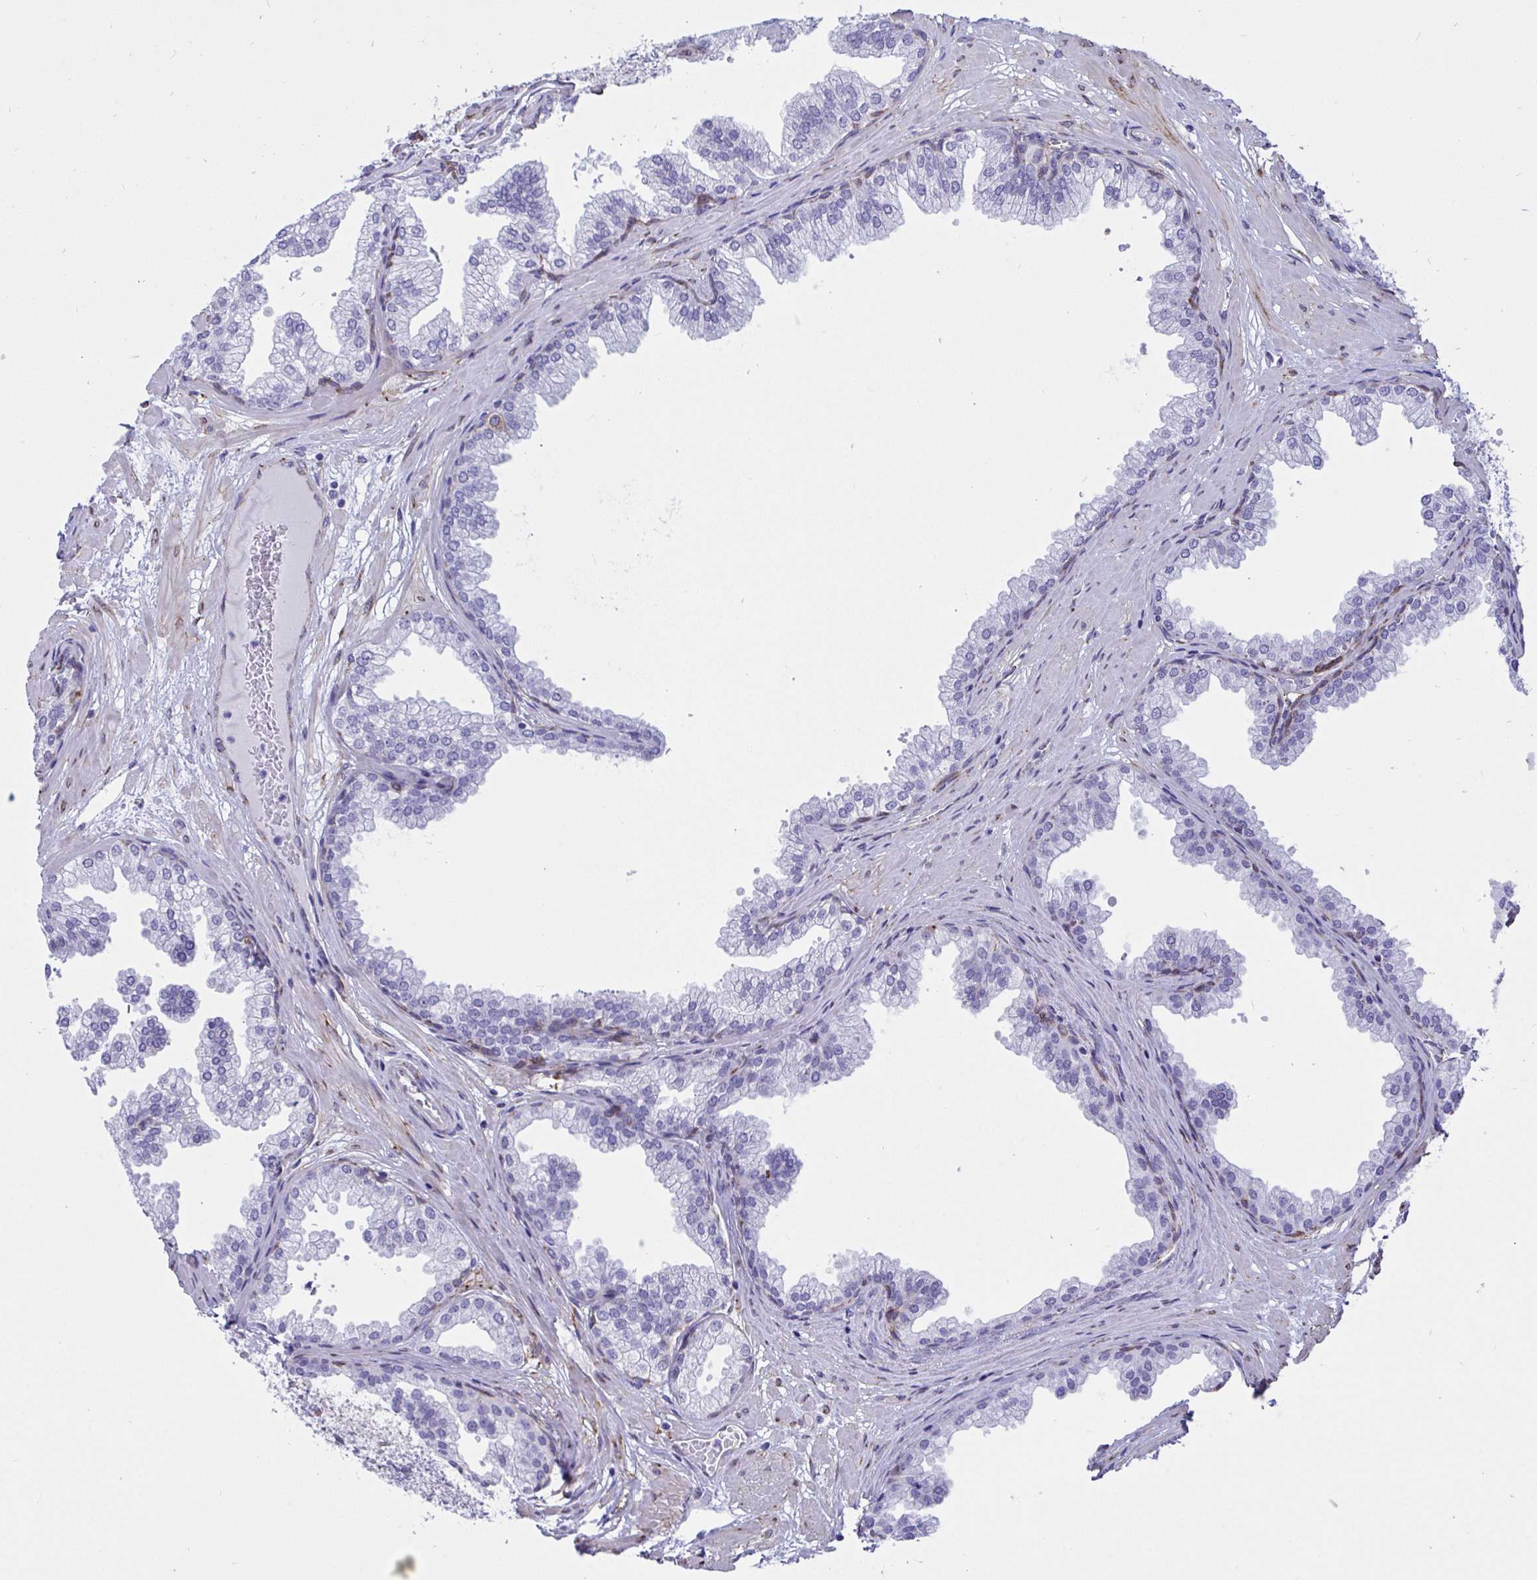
{"staining": {"intensity": "moderate", "quantity": "<25%", "location": "cytoplasmic/membranous"}, "tissue": "prostate", "cell_type": "Glandular cells", "image_type": "normal", "snomed": [{"axis": "morphology", "description": "Normal tissue, NOS"}, {"axis": "topography", "description": "Prostate"}], "caption": "Normal prostate demonstrates moderate cytoplasmic/membranous staining in approximately <25% of glandular cells (DAB IHC with brightfield microscopy, high magnification)..", "gene": "ASPH", "patient": {"sex": "male", "age": 37}}